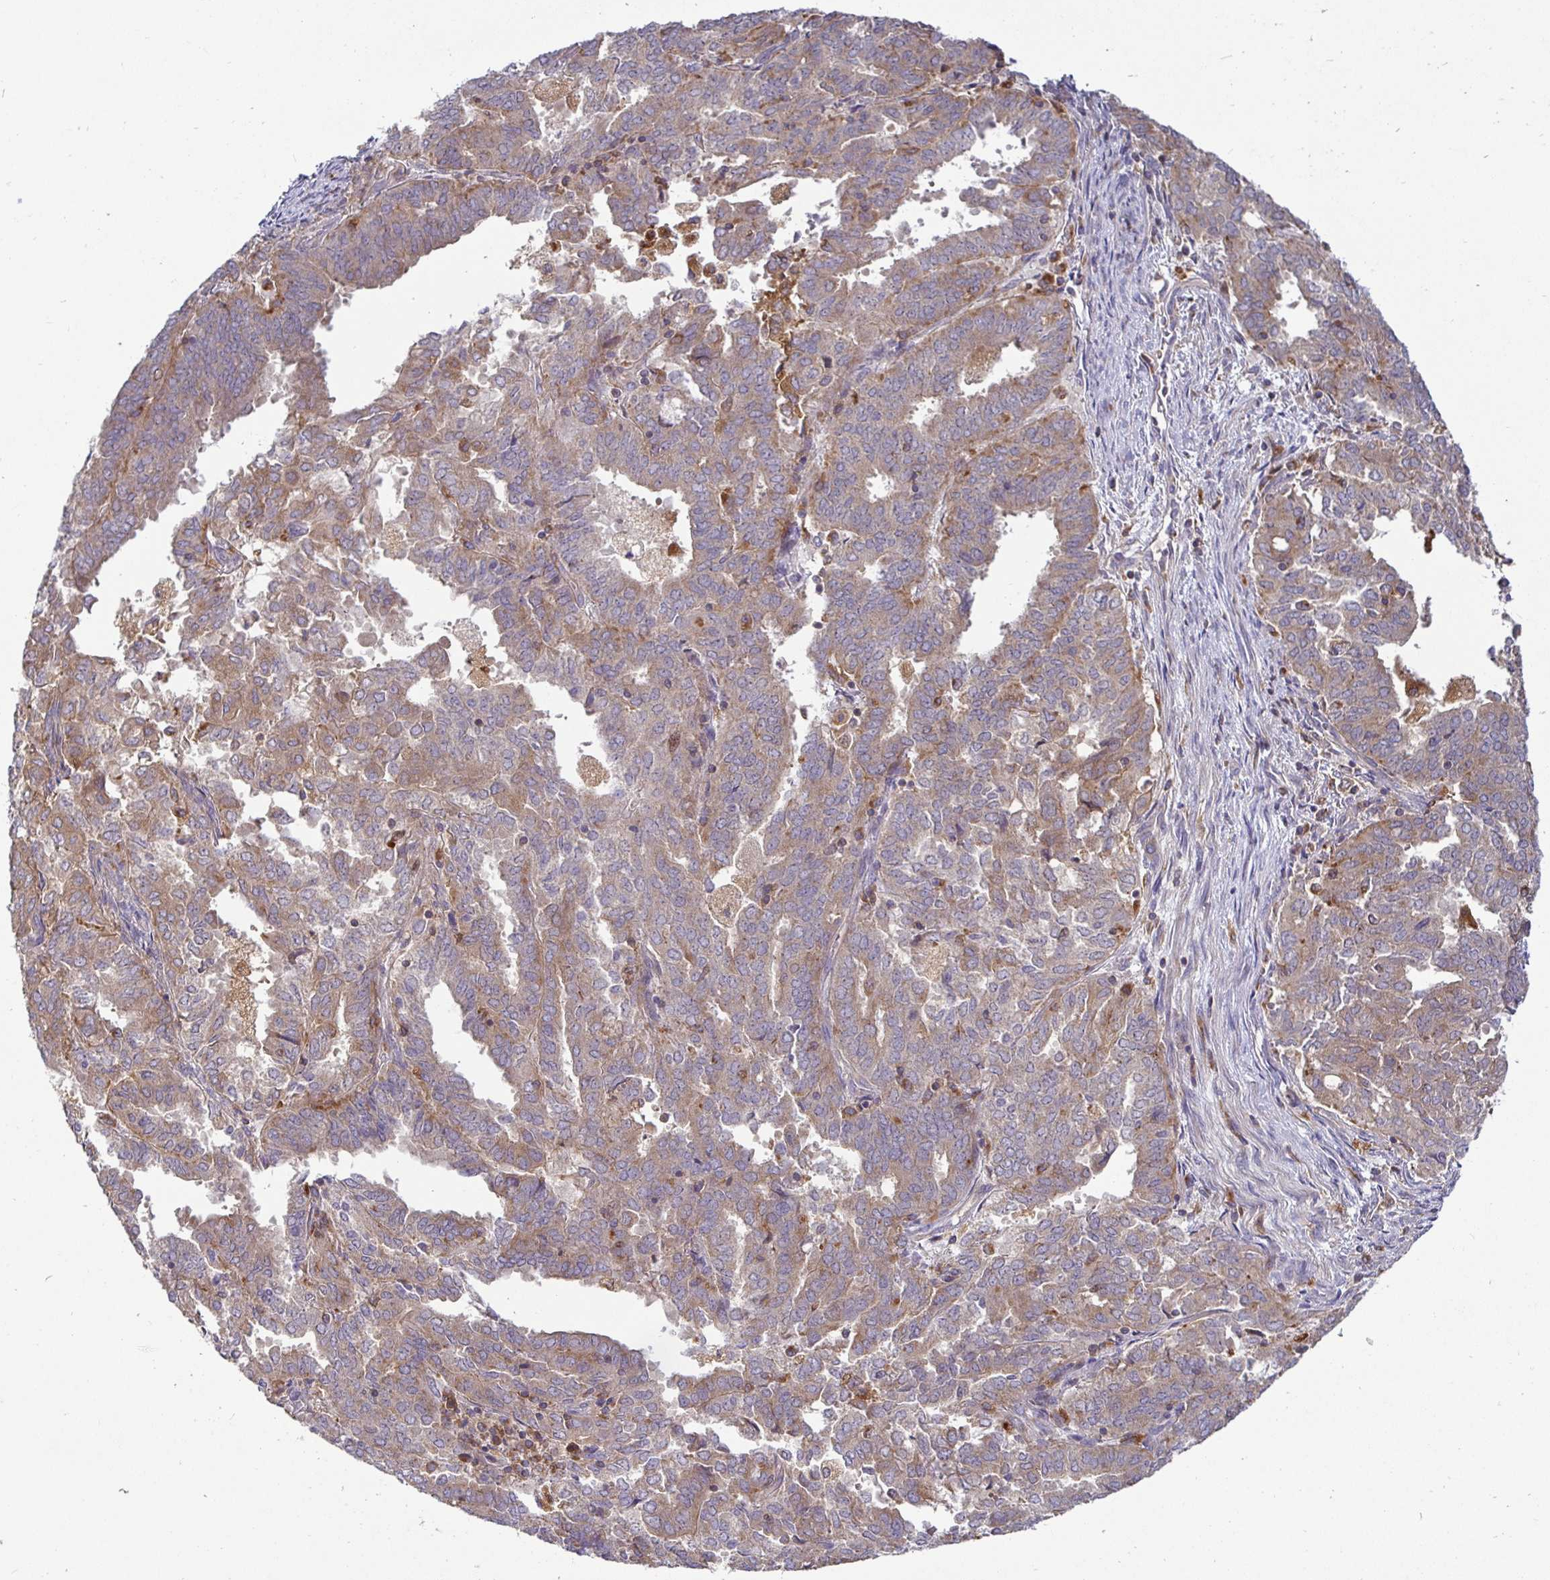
{"staining": {"intensity": "weak", "quantity": ">75%", "location": "cytoplasmic/membranous"}, "tissue": "endometrial cancer", "cell_type": "Tumor cells", "image_type": "cancer", "snomed": [{"axis": "morphology", "description": "Adenocarcinoma, NOS"}, {"axis": "topography", "description": "Endometrium"}], "caption": "Endometrial adenocarcinoma tissue shows weak cytoplasmic/membranous staining in approximately >75% of tumor cells", "gene": "ATP6V1F", "patient": {"sex": "female", "age": 72}}